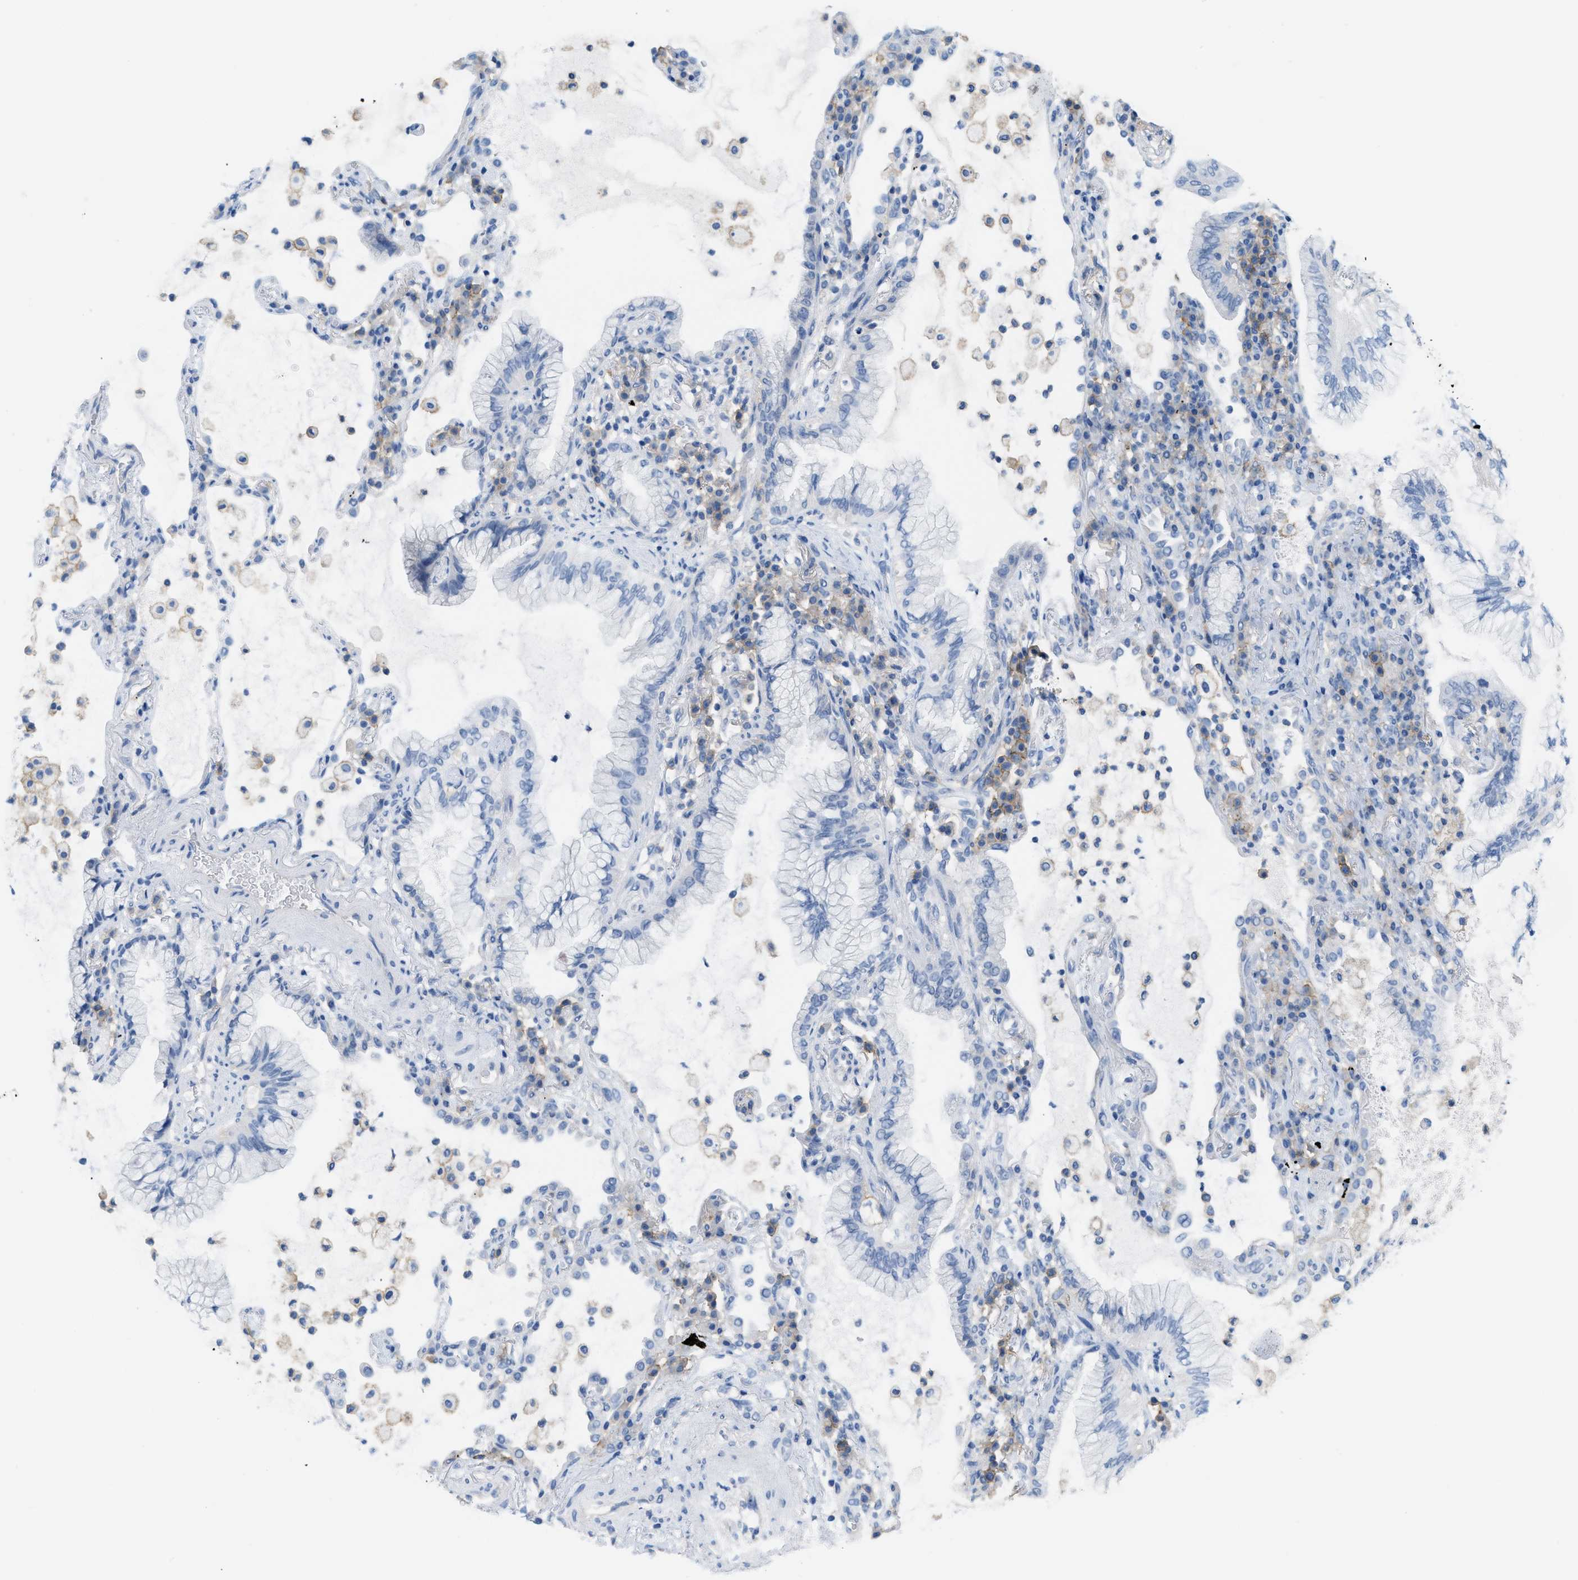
{"staining": {"intensity": "negative", "quantity": "none", "location": "none"}, "tissue": "lung cancer", "cell_type": "Tumor cells", "image_type": "cancer", "snomed": [{"axis": "morphology", "description": "Adenocarcinoma, NOS"}, {"axis": "topography", "description": "Lung"}], "caption": "Lung cancer stained for a protein using immunohistochemistry (IHC) reveals no expression tumor cells.", "gene": "SLC3A2", "patient": {"sex": "female", "age": 70}}